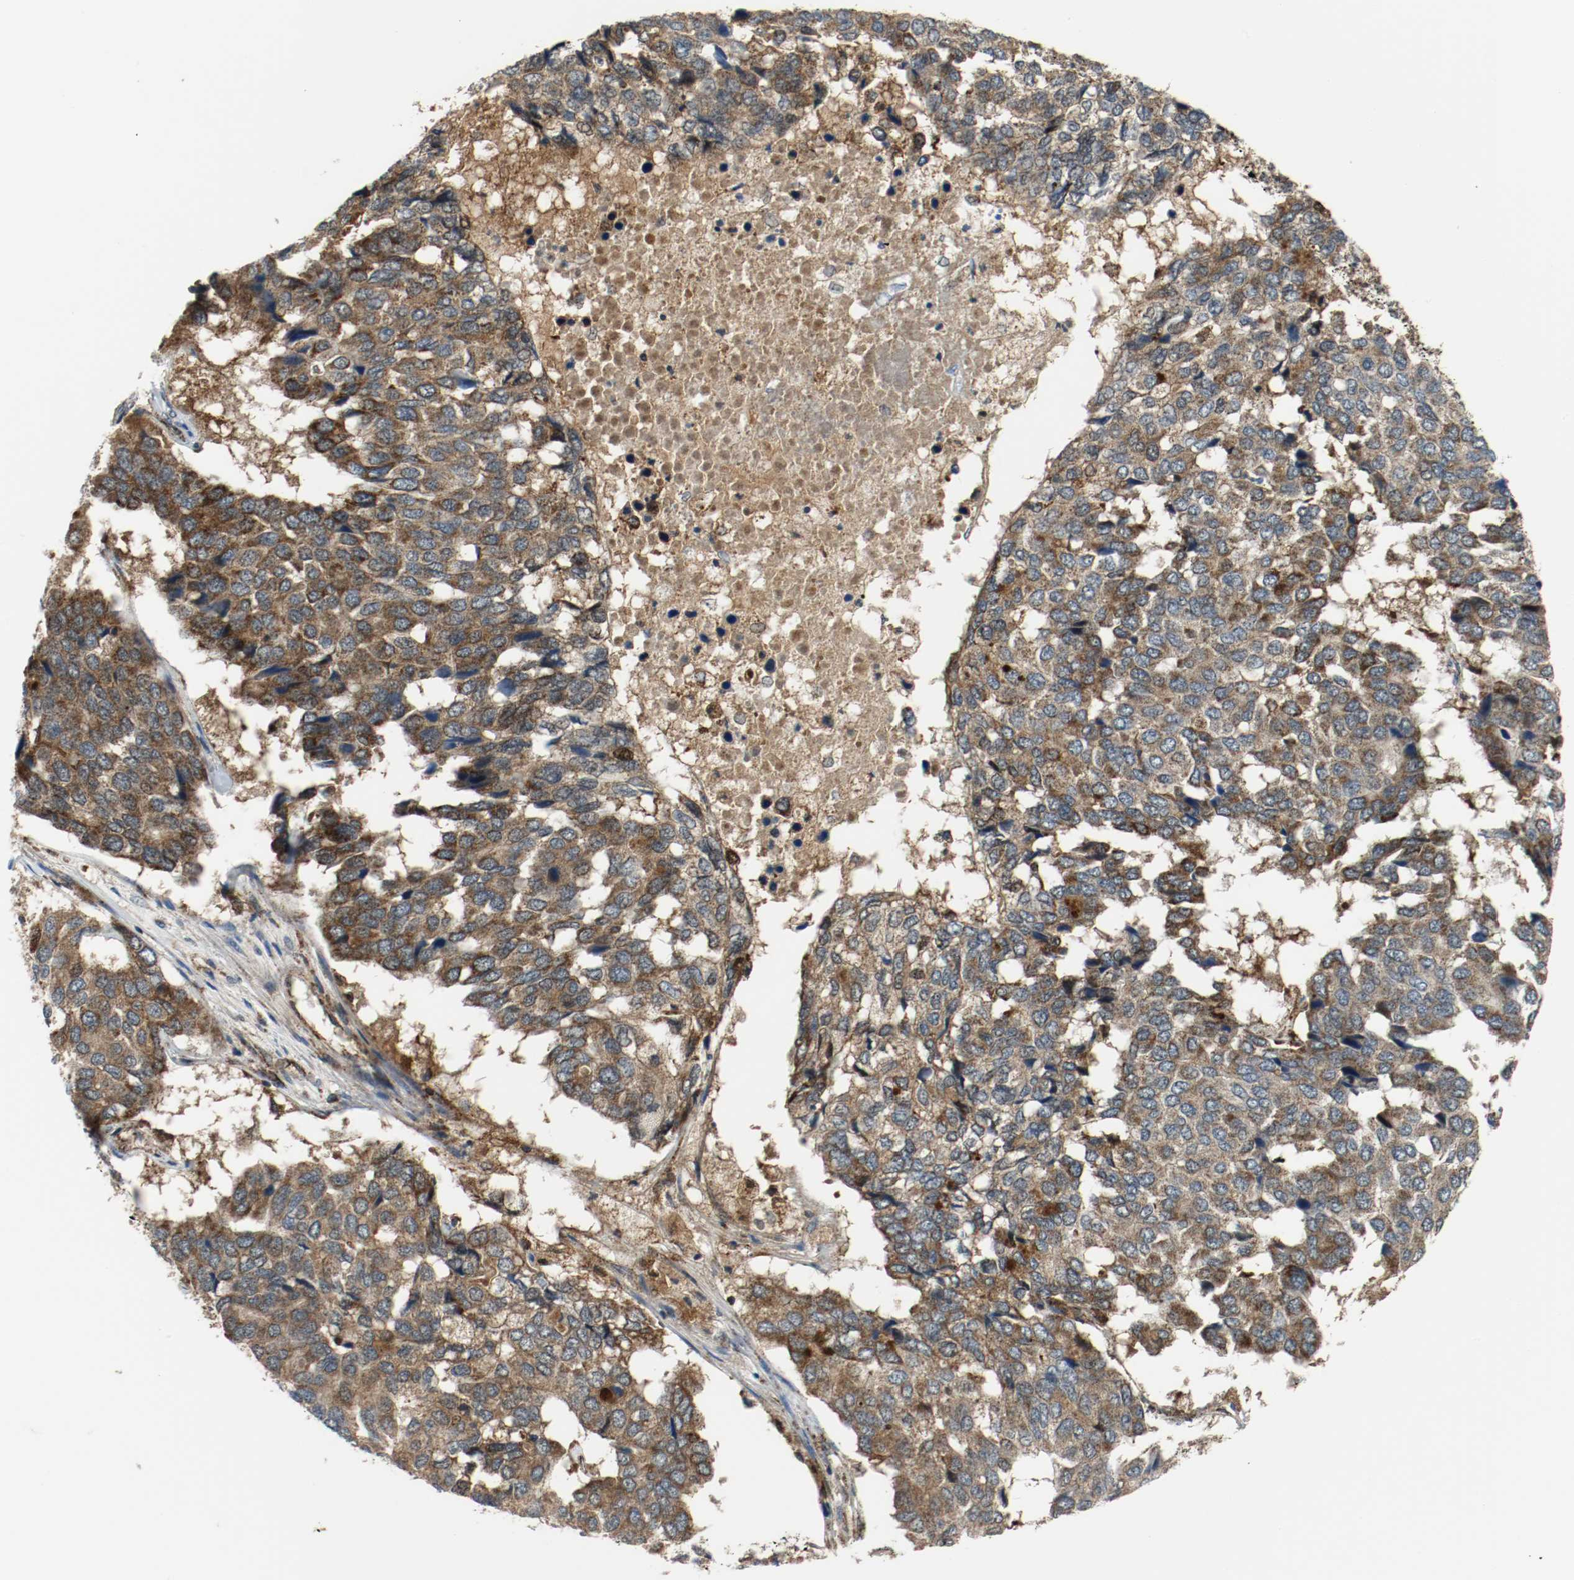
{"staining": {"intensity": "moderate", "quantity": ">75%", "location": "cytoplasmic/membranous"}, "tissue": "pancreatic cancer", "cell_type": "Tumor cells", "image_type": "cancer", "snomed": [{"axis": "morphology", "description": "Adenocarcinoma, NOS"}, {"axis": "topography", "description": "Pancreas"}], "caption": "A brown stain highlights moderate cytoplasmic/membranous expression of a protein in human adenocarcinoma (pancreatic) tumor cells.", "gene": "TXNRD1", "patient": {"sex": "male", "age": 50}}